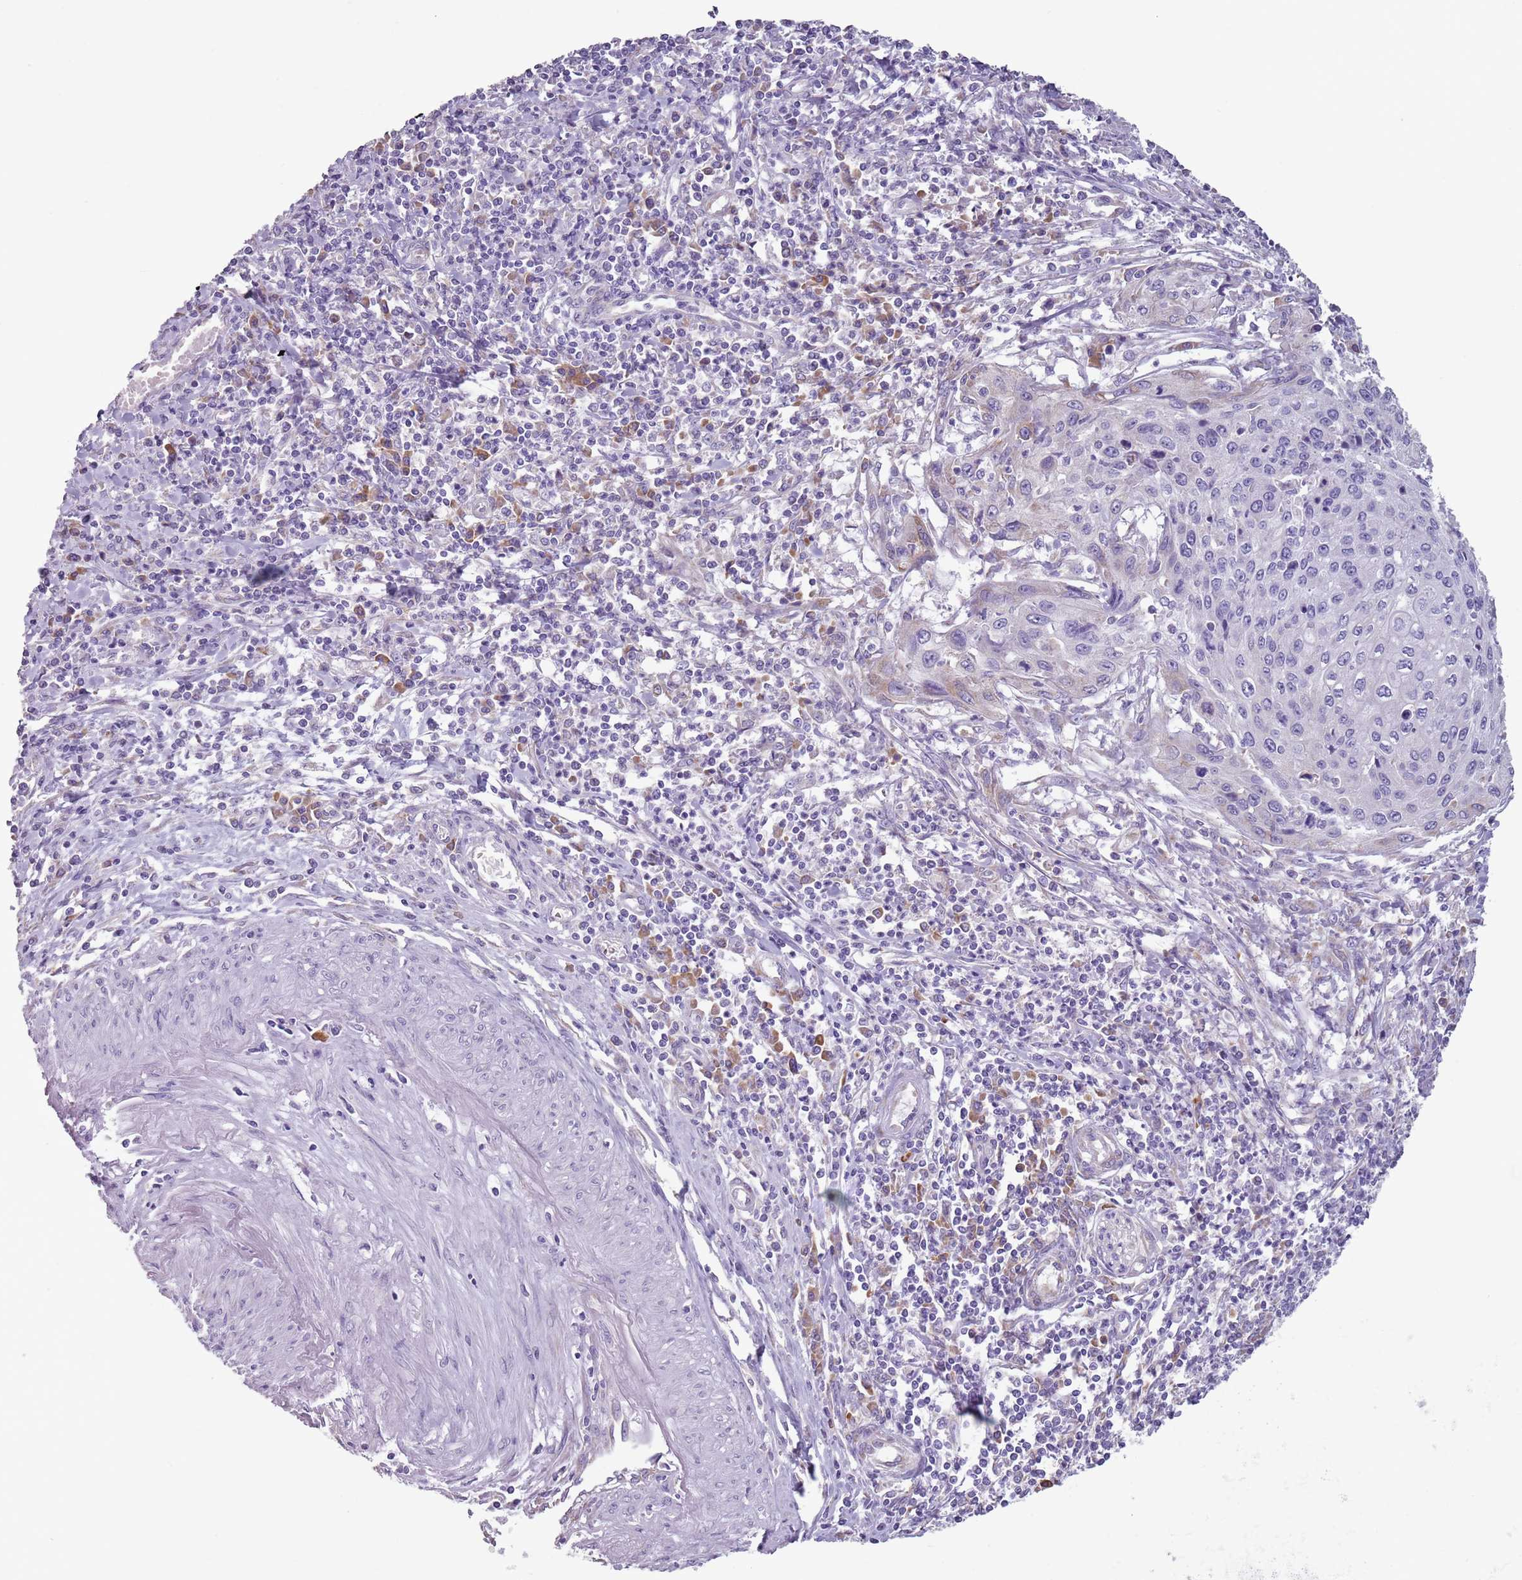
{"staining": {"intensity": "negative", "quantity": "none", "location": "none"}, "tissue": "cervical cancer", "cell_type": "Tumor cells", "image_type": "cancer", "snomed": [{"axis": "morphology", "description": "Squamous cell carcinoma, NOS"}, {"axis": "topography", "description": "Cervix"}], "caption": "An IHC image of squamous cell carcinoma (cervical) is shown. There is no staining in tumor cells of squamous cell carcinoma (cervical). (Stains: DAB immunohistochemistry (IHC) with hematoxylin counter stain, Microscopy: brightfield microscopy at high magnification).", "gene": "HYOU1", "patient": {"sex": "female", "age": 32}}